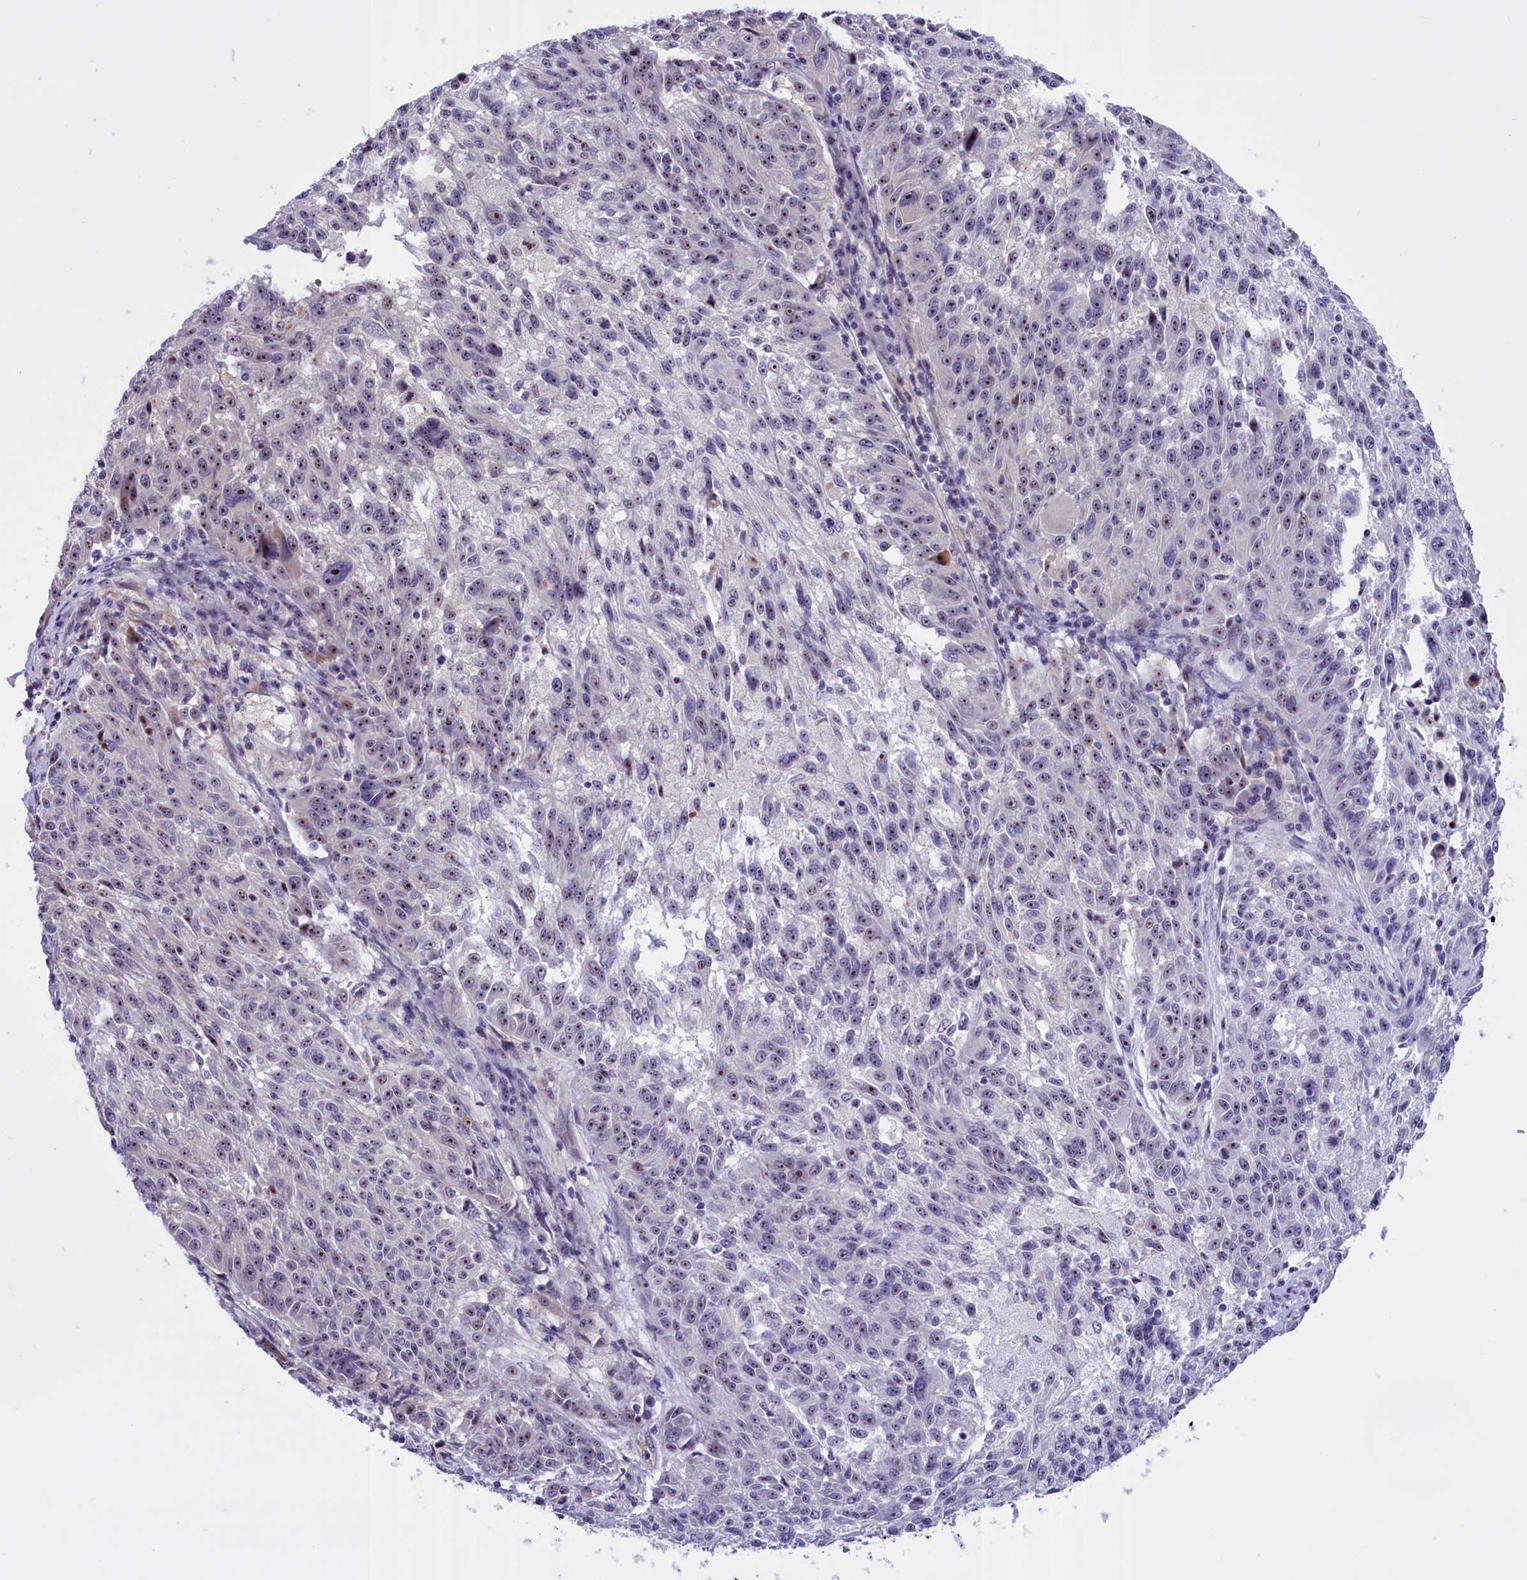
{"staining": {"intensity": "moderate", "quantity": ">75%", "location": "nuclear"}, "tissue": "melanoma", "cell_type": "Tumor cells", "image_type": "cancer", "snomed": [{"axis": "morphology", "description": "Malignant melanoma, NOS"}, {"axis": "topography", "description": "Skin"}], "caption": "Protein staining demonstrates moderate nuclear staining in approximately >75% of tumor cells in melanoma.", "gene": "TBL3", "patient": {"sex": "male", "age": 53}}